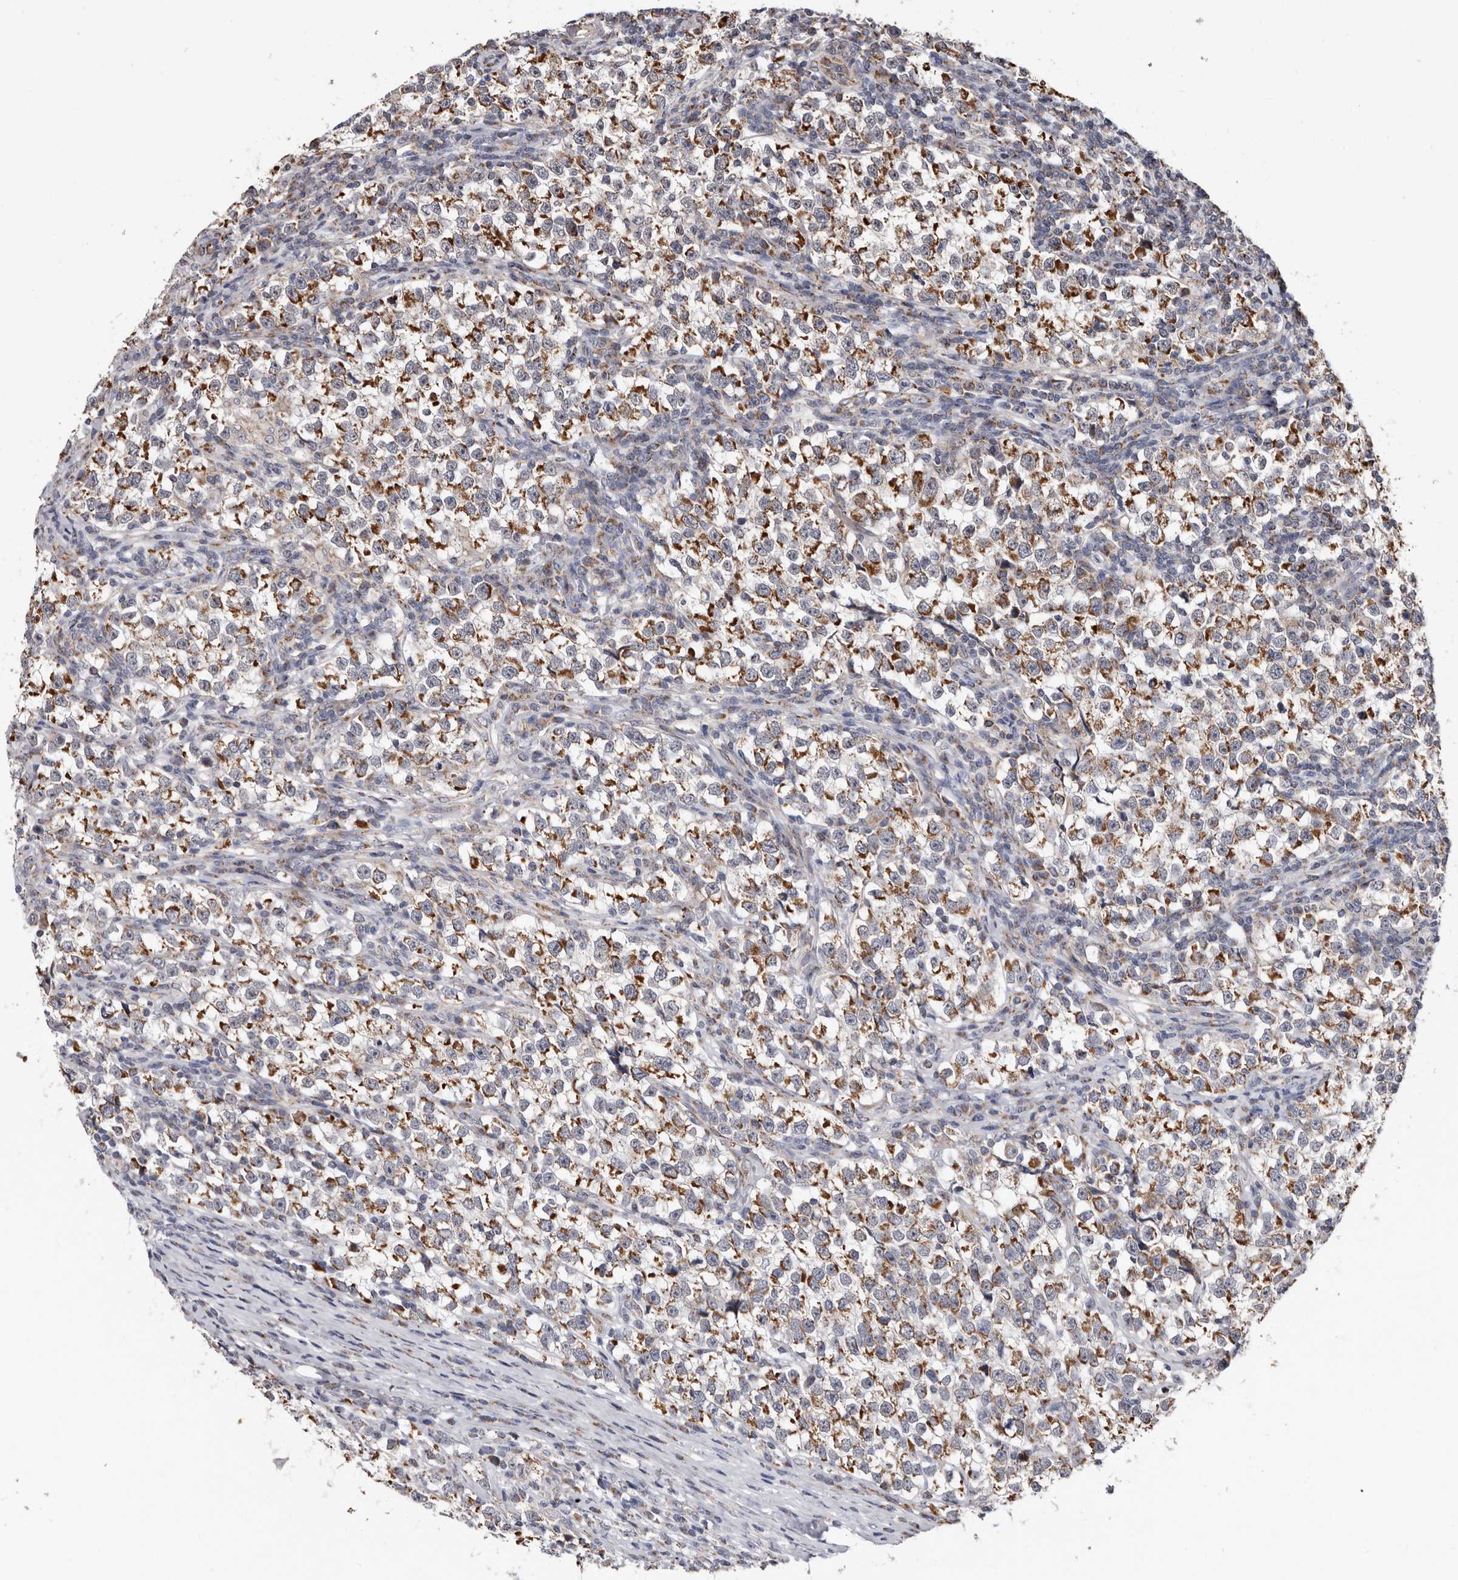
{"staining": {"intensity": "moderate", "quantity": ">75%", "location": "cytoplasmic/membranous"}, "tissue": "testis cancer", "cell_type": "Tumor cells", "image_type": "cancer", "snomed": [{"axis": "morphology", "description": "Normal tissue, NOS"}, {"axis": "morphology", "description": "Seminoma, NOS"}, {"axis": "topography", "description": "Testis"}], "caption": "Protein staining of testis seminoma tissue displays moderate cytoplasmic/membranous expression in approximately >75% of tumor cells.", "gene": "MRPL18", "patient": {"sex": "male", "age": 43}}